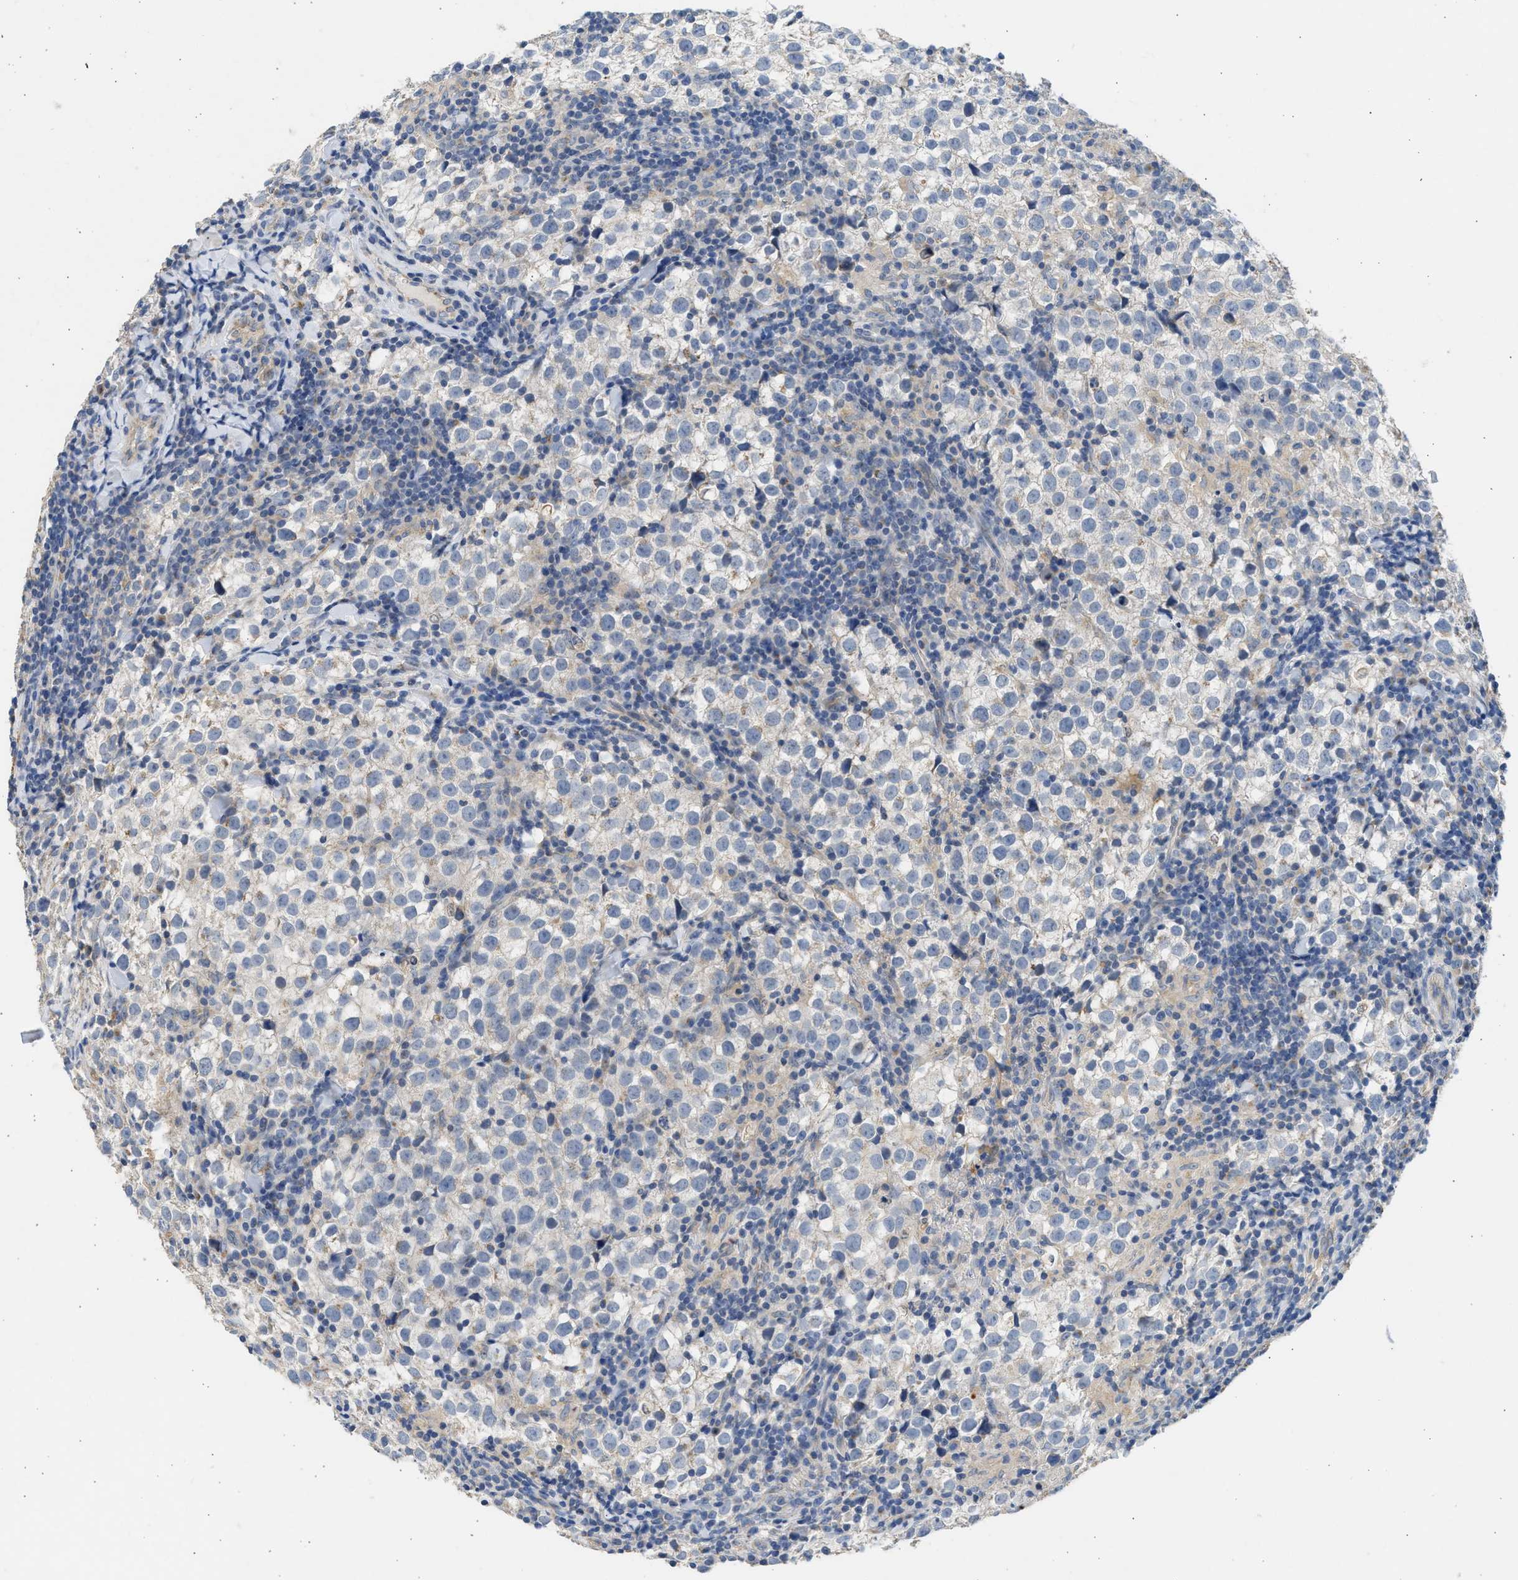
{"staining": {"intensity": "negative", "quantity": "none", "location": "none"}, "tissue": "testis cancer", "cell_type": "Tumor cells", "image_type": "cancer", "snomed": [{"axis": "morphology", "description": "Seminoma, NOS"}, {"axis": "morphology", "description": "Carcinoma, Embryonal, NOS"}, {"axis": "topography", "description": "Testis"}], "caption": "Immunohistochemical staining of human testis cancer (seminoma) exhibits no significant positivity in tumor cells.", "gene": "IPO8", "patient": {"sex": "male", "age": 36}}